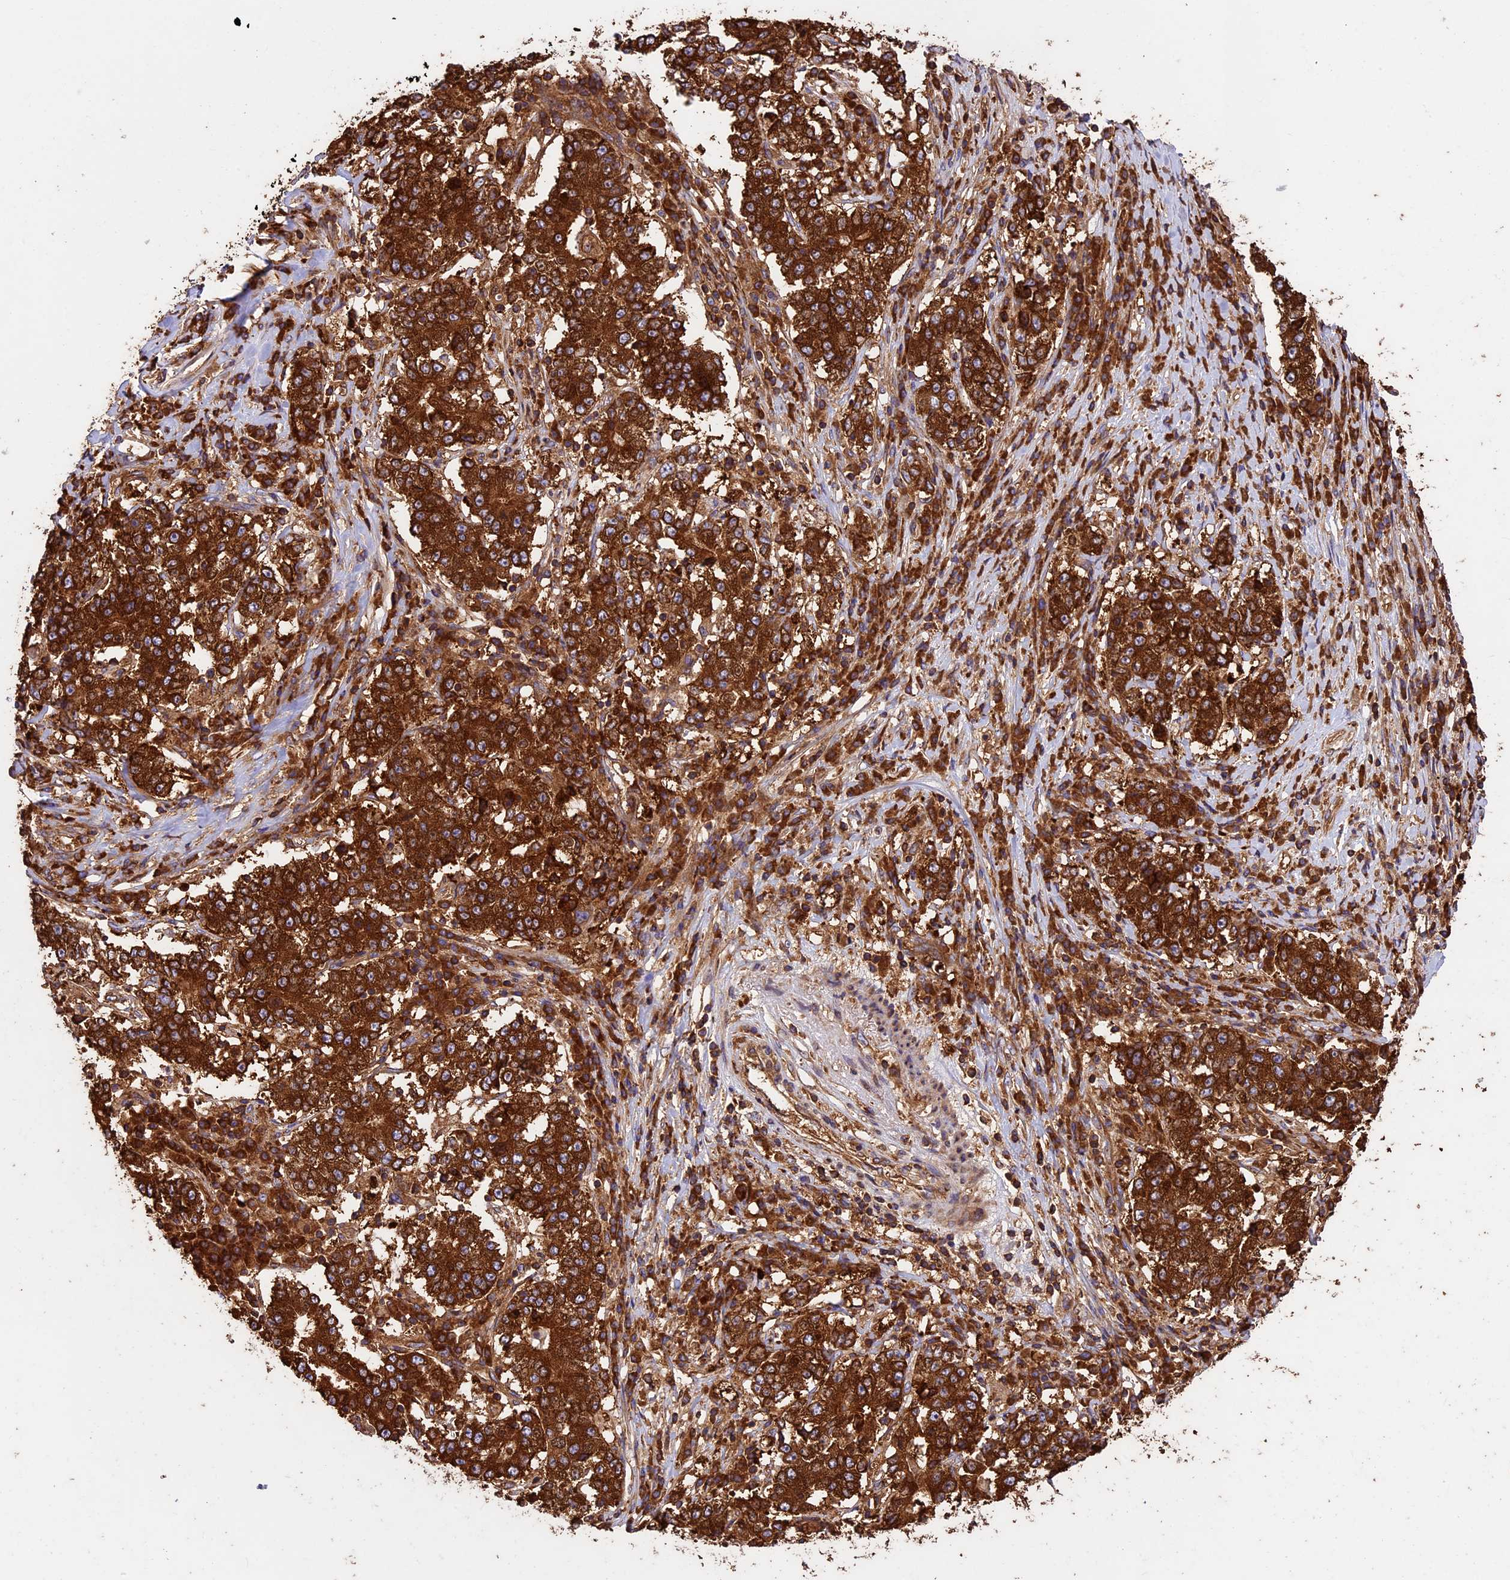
{"staining": {"intensity": "strong", "quantity": ">75%", "location": "cytoplasmic/membranous"}, "tissue": "stomach cancer", "cell_type": "Tumor cells", "image_type": "cancer", "snomed": [{"axis": "morphology", "description": "Adenocarcinoma, NOS"}, {"axis": "topography", "description": "Stomach"}], "caption": "This histopathology image displays immunohistochemistry staining of human stomach adenocarcinoma, with high strong cytoplasmic/membranous expression in about >75% of tumor cells.", "gene": "KARS1", "patient": {"sex": "male", "age": 59}}